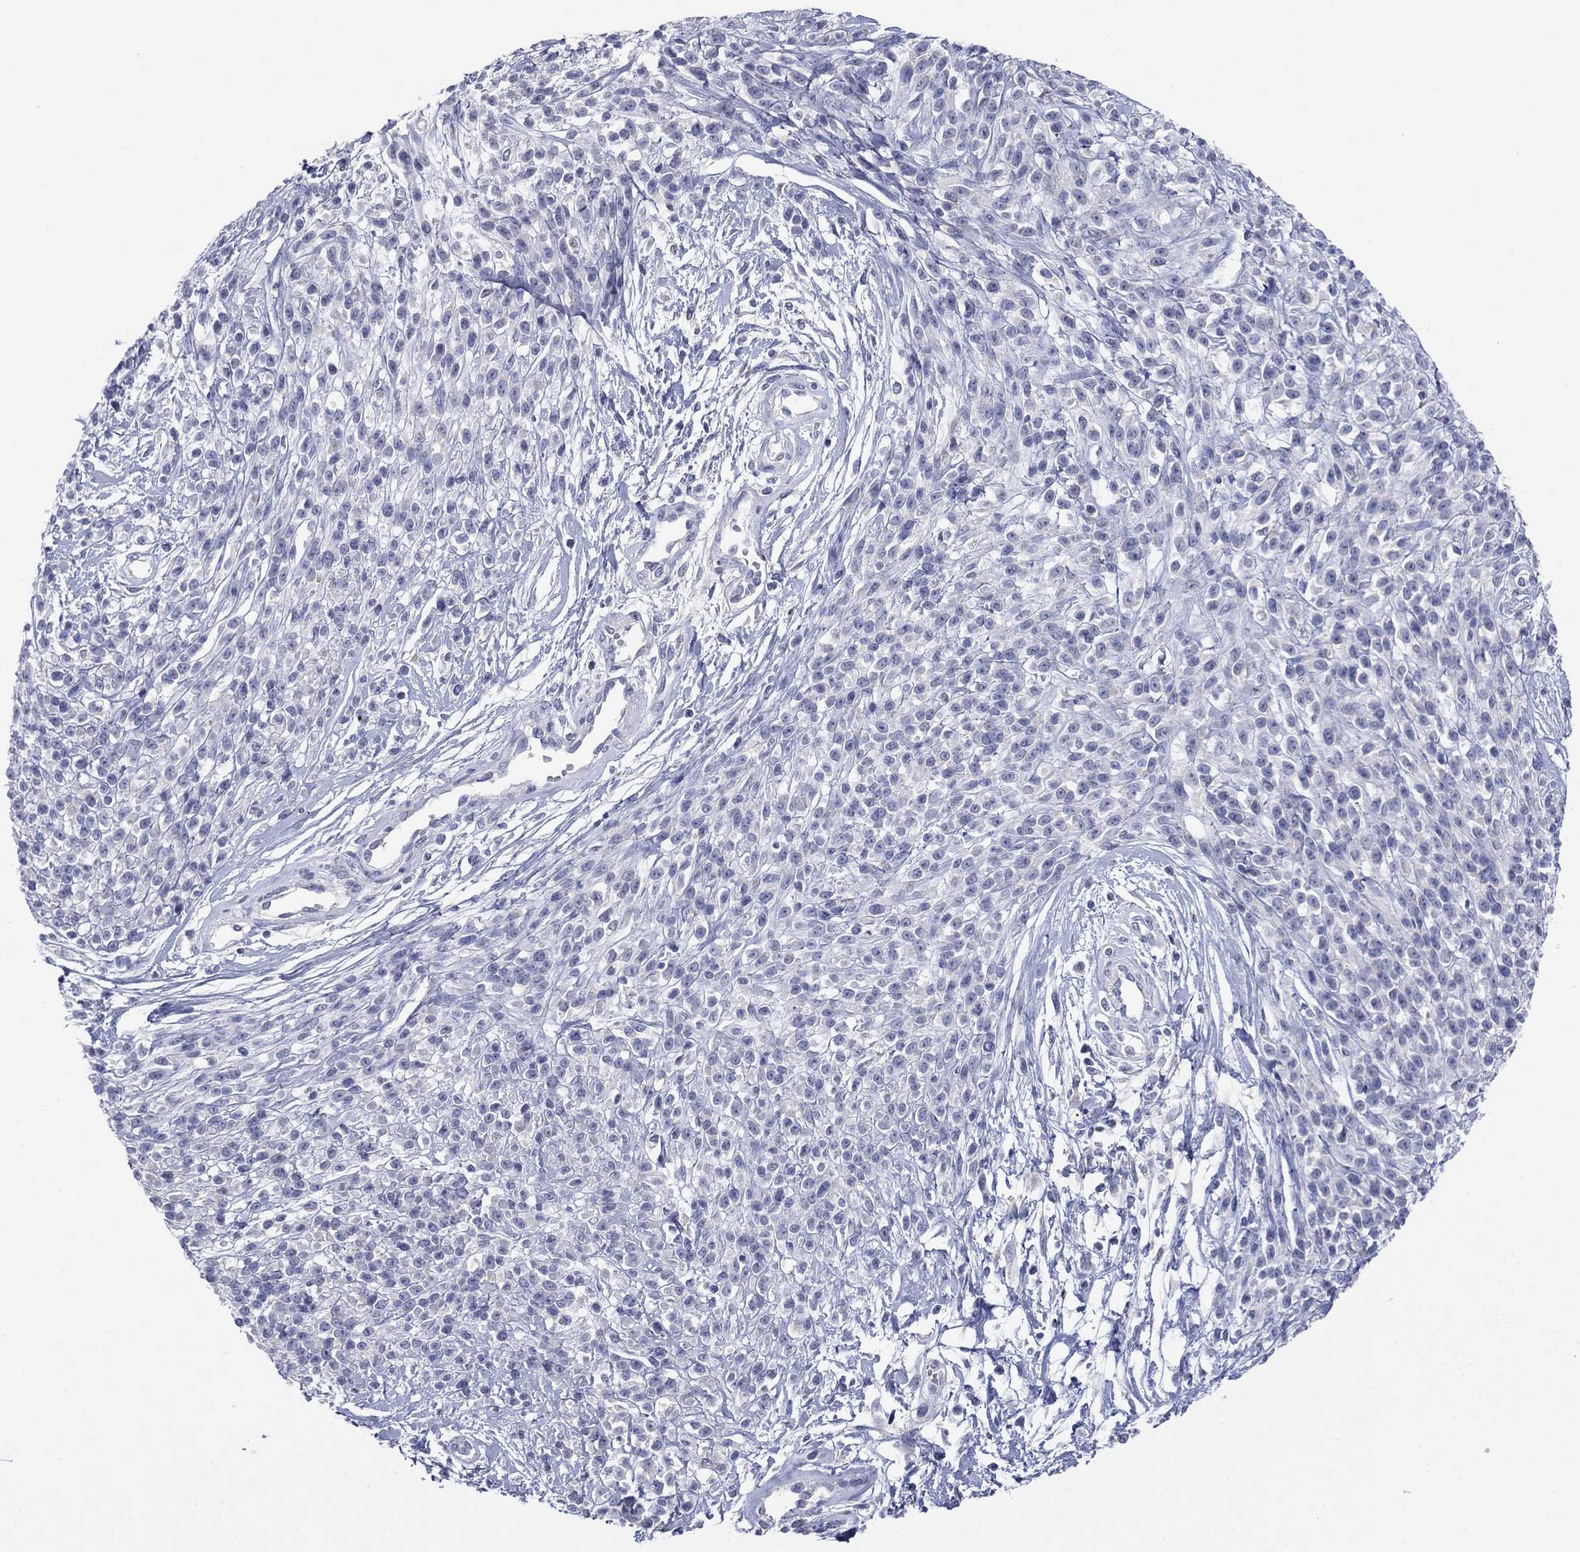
{"staining": {"intensity": "negative", "quantity": "none", "location": "none"}, "tissue": "melanoma", "cell_type": "Tumor cells", "image_type": "cancer", "snomed": [{"axis": "morphology", "description": "Malignant melanoma, NOS"}, {"axis": "topography", "description": "Skin"}, {"axis": "topography", "description": "Skin of trunk"}], "caption": "Photomicrograph shows no protein expression in tumor cells of melanoma tissue. (Immunohistochemistry (ihc), brightfield microscopy, high magnification).", "gene": "PTGDS", "patient": {"sex": "male", "age": 74}}